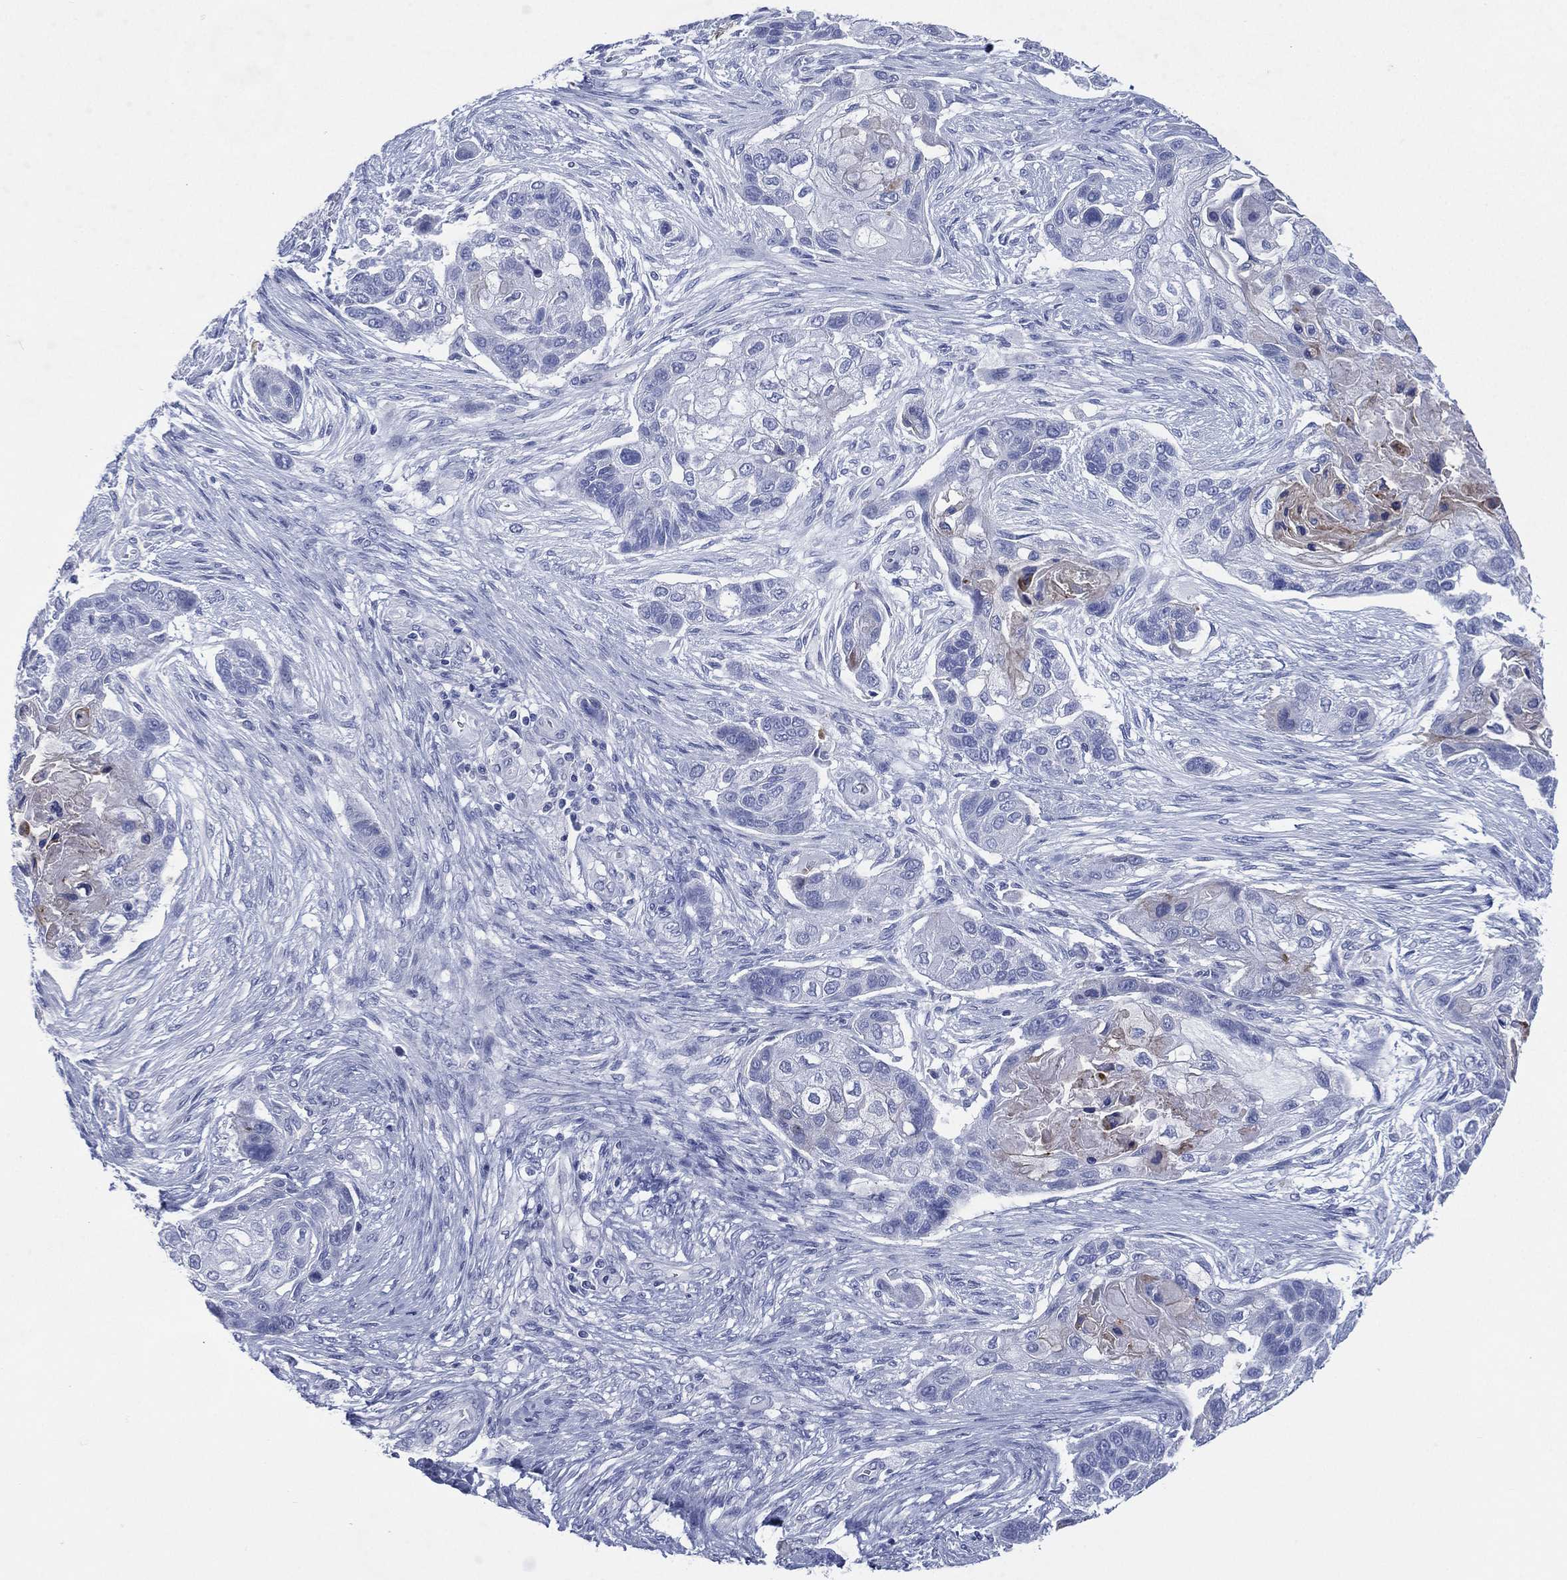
{"staining": {"intensity": "negative", "quantity": "none", "location": "none"}, "tissue": "lung cancer", "cell_type": "Tumor cells", "image_type": "cancer", "snomed": [{"axis": "morphology", "description": "Squamous cell carcinoma, NOS"}, {"axis": "topography", "description": "Lung"}], "caption": "Immunohistochemistry (IHC) micrograph of human lung squamous cell carcinoma stained for a protein (brown), which reveals no expression in tumor cells.", "gene": "TMEM247", "patient": {"sex": "male", "age": 69}}